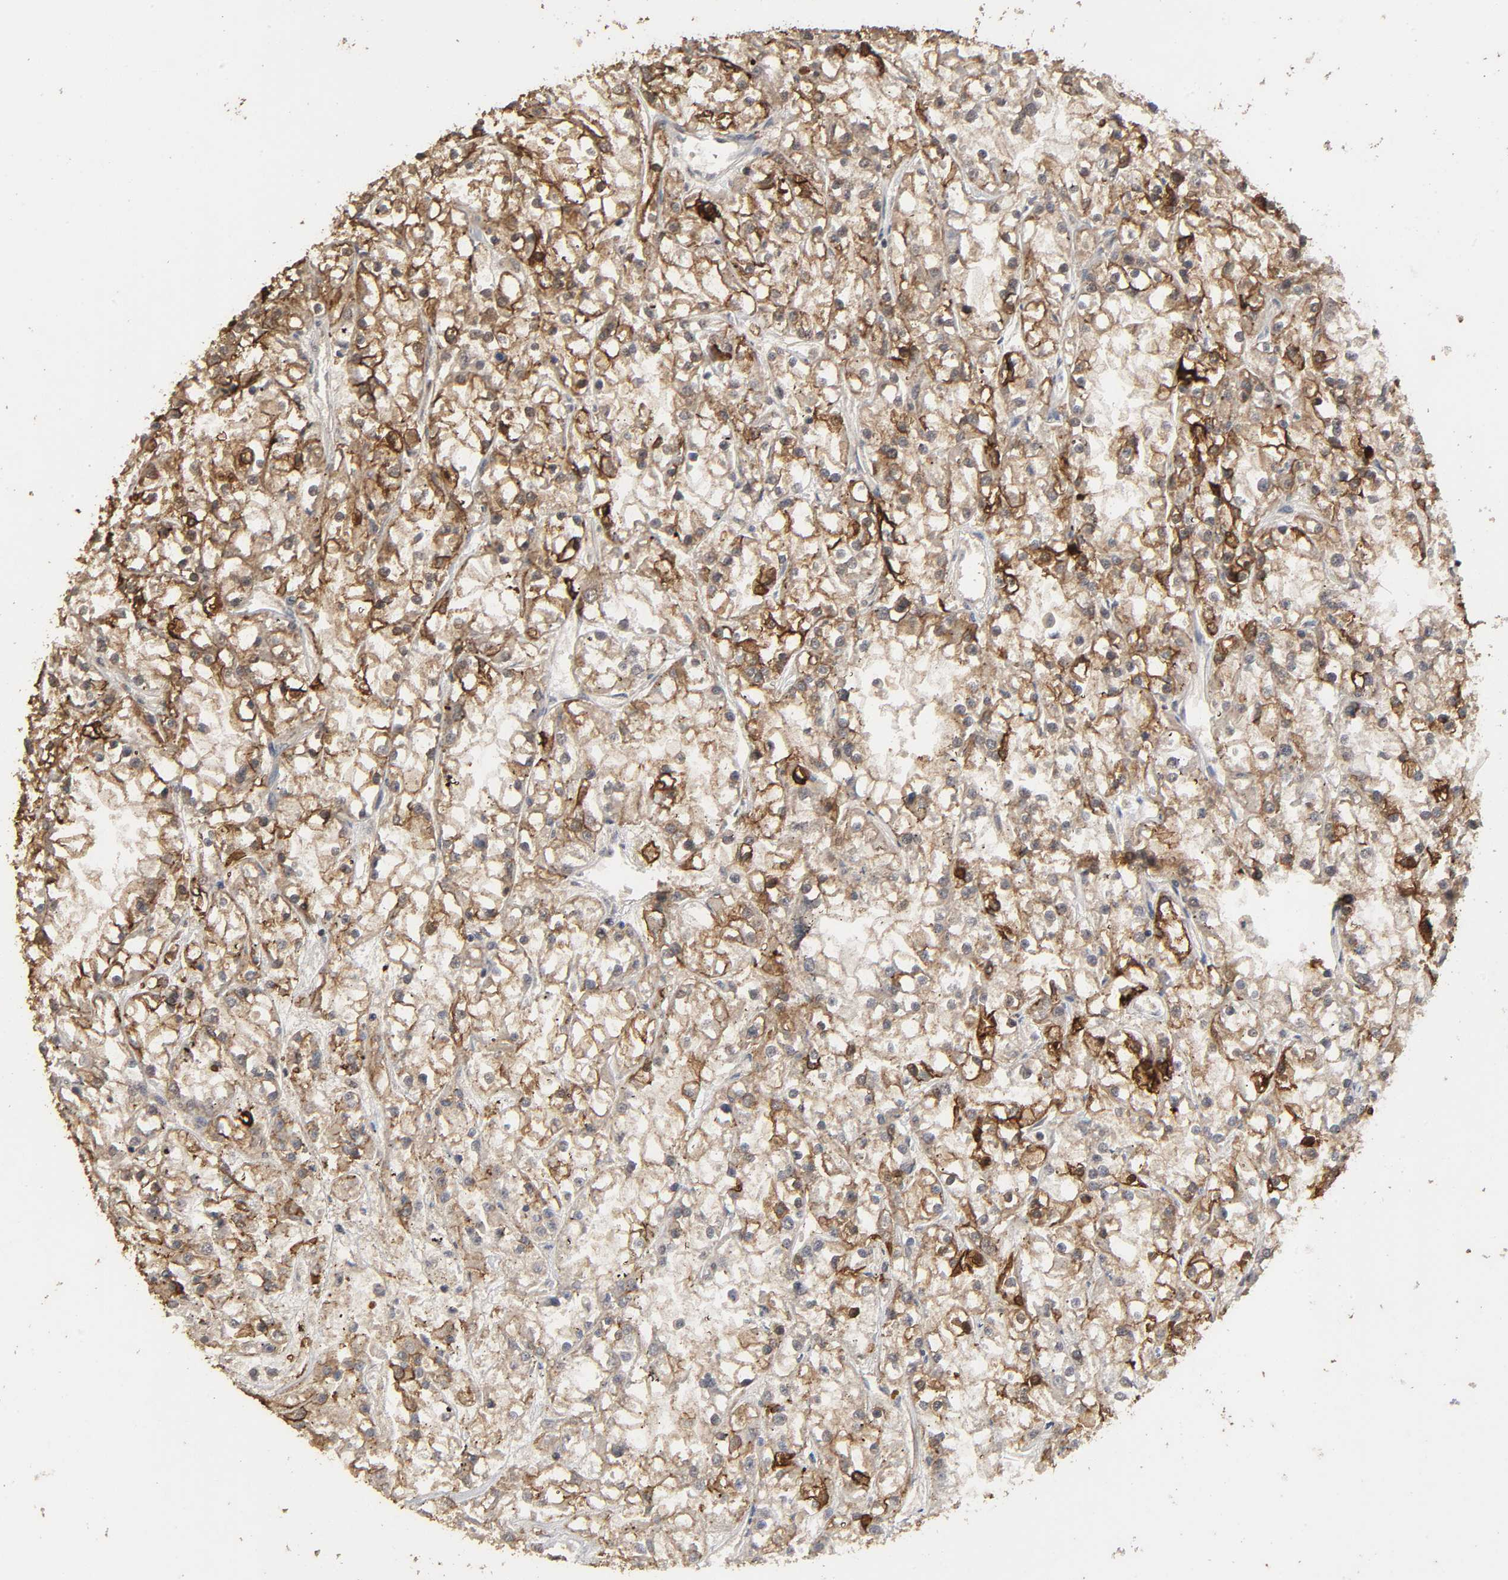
{"staining": {"intensity": "strong", "quantity": "25%-75%", "location": "cytoplasmic/membranous"}, "tissue": "renal cancer", "cell_type": "Tumor cells", "image_type": "cancer", "snomed": [{"axis": "morphology", "description": "Adenocarcinoma, NOS"}, {"axis": "topography", "description": "Kidney"}], "caption": "Renal cancer stained with a brown dye displays strong cytoplasmic/membranous positive positivity in about 25%-75% of tumor cells.", "gene": "AHNAK2", "patient": {"sex": "female", "age": 52}}